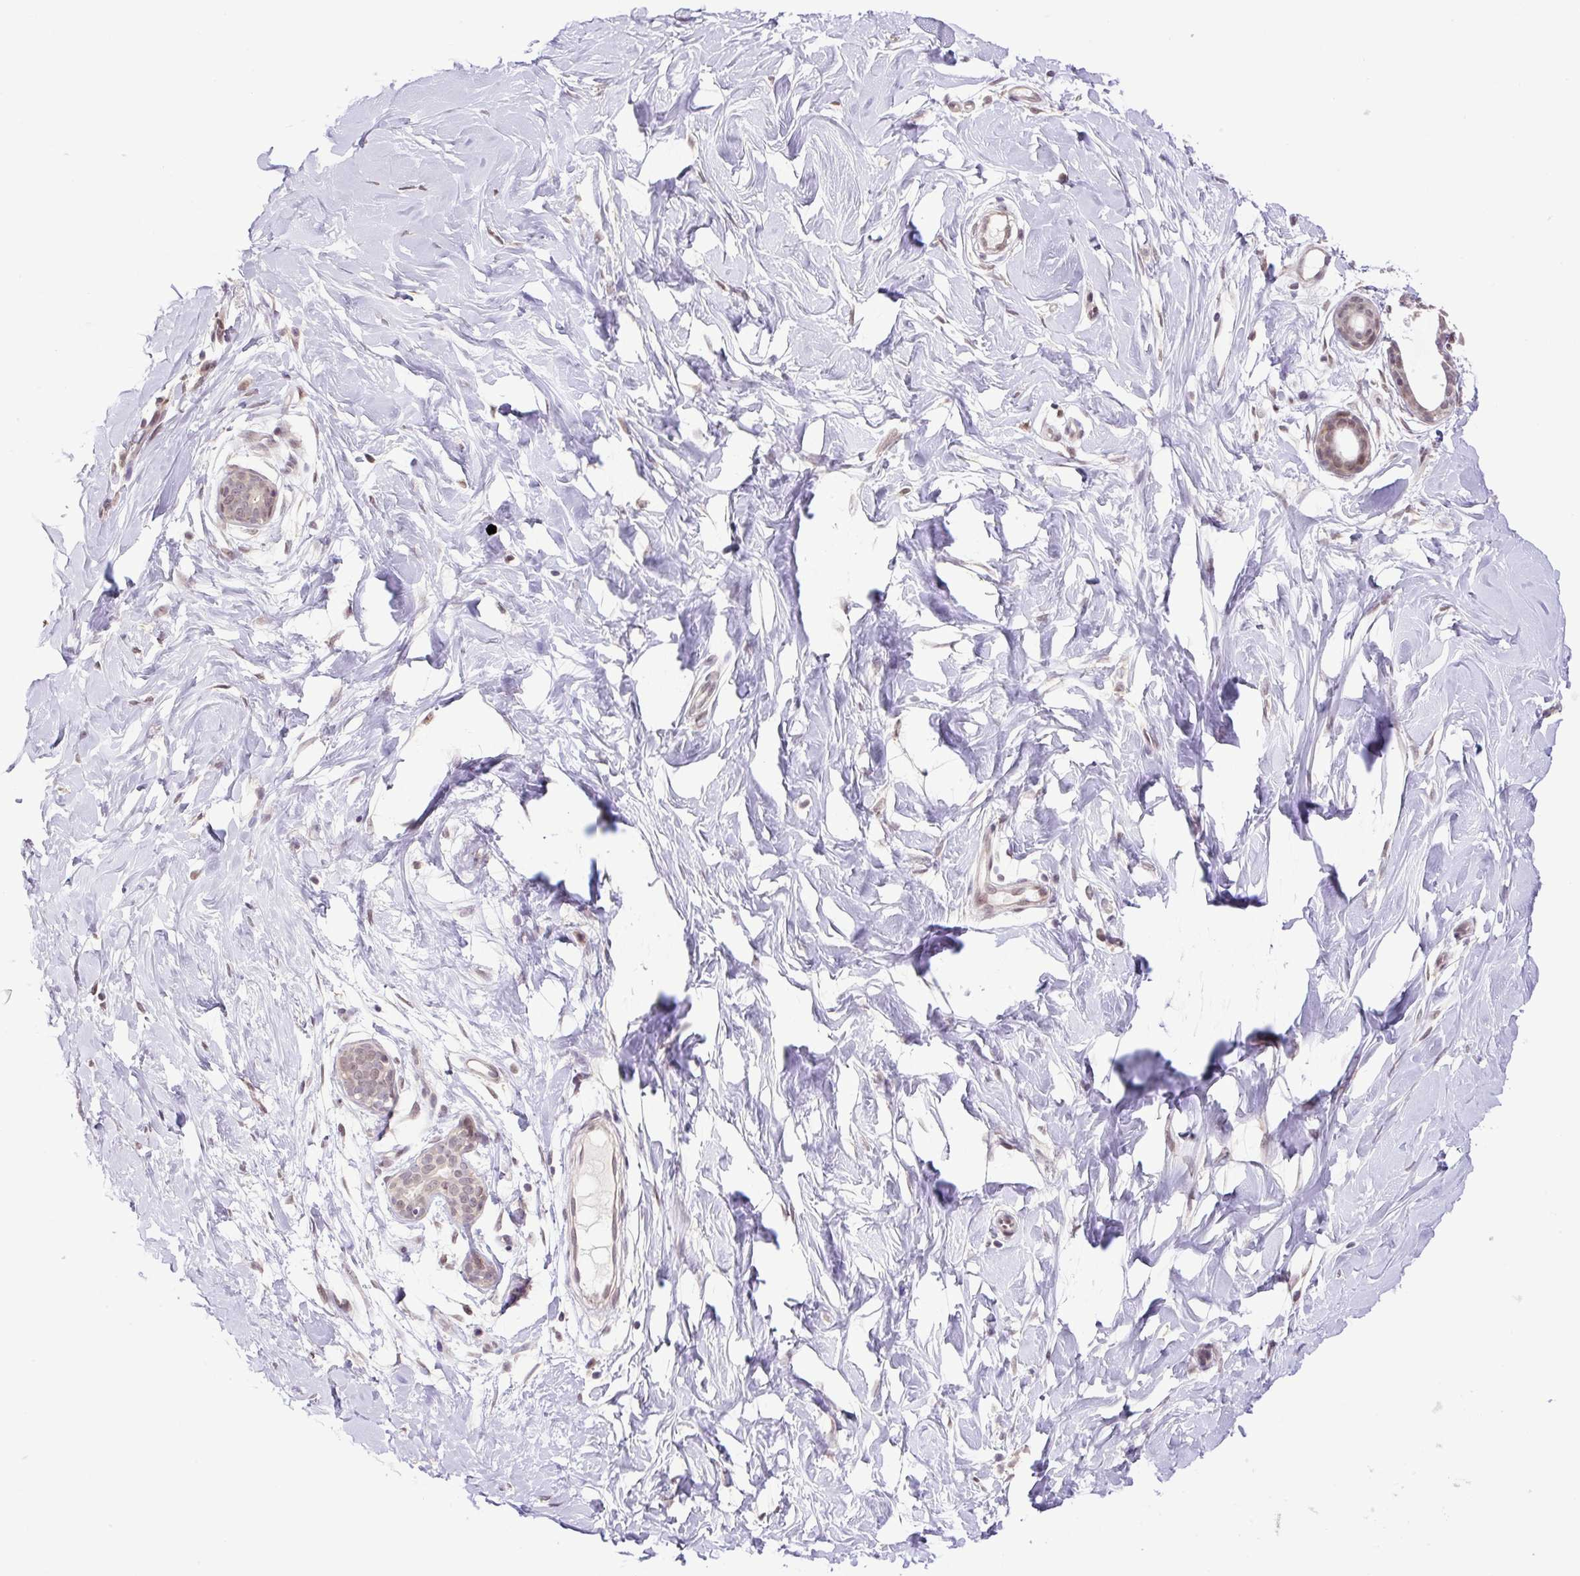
{"staining": {"intensity": "negative", "quantity": "none", "location": "none"}, "tissue": "breast", "cell_type": "Adipocytes", "image_type": "normal", "snomed": [{"axis": "morphology", "description": "Normal tissue, NOS"}, {"axis": "topography", "description": "Breast"}], "caption": "Adipocytes show no significant protein expression in benign breast. (DAB immunohistochemistry (IHC) with hematoxylin counter stain).", "gene": "KPNA1", "patient": {"sex": "female", "age": 27}}